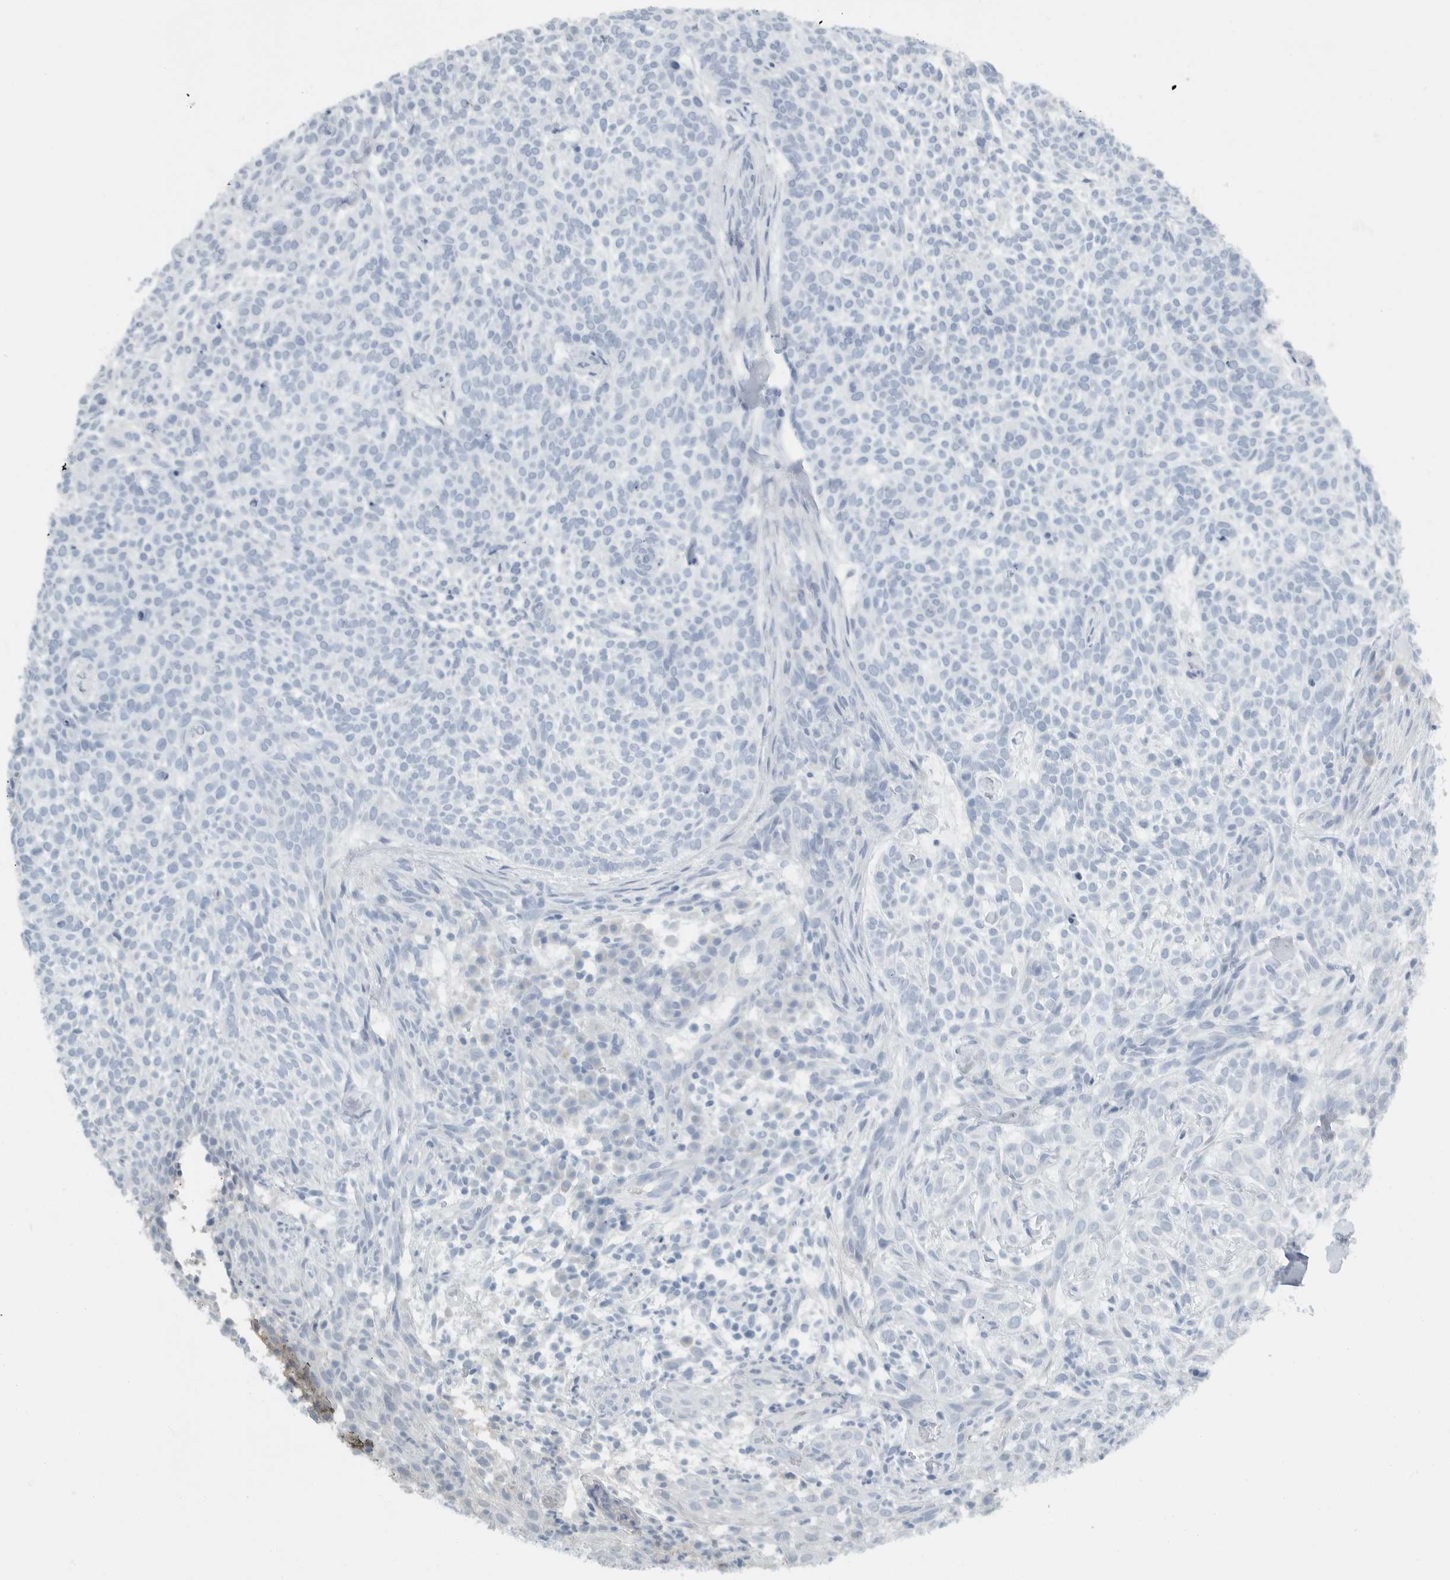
{"staining": {"intensity": "negative", "quantity": "none", "location": "none"}, "tissue": "skin cancer", "cell_type": "Tumor cells", "image_type": "cancer", "snomed": [{"axis": "morphology", "description": "Basal cell carcinoma"}, {"axis": "topography", "description": "Skin"}], "caption": "The immunohistochemistry (IHC) image has no significant expression in tumor cells of basal cell carcinoma (skin) tissue.", "gene": "PAM", "patient": {"sex": "female", "age": 64}}